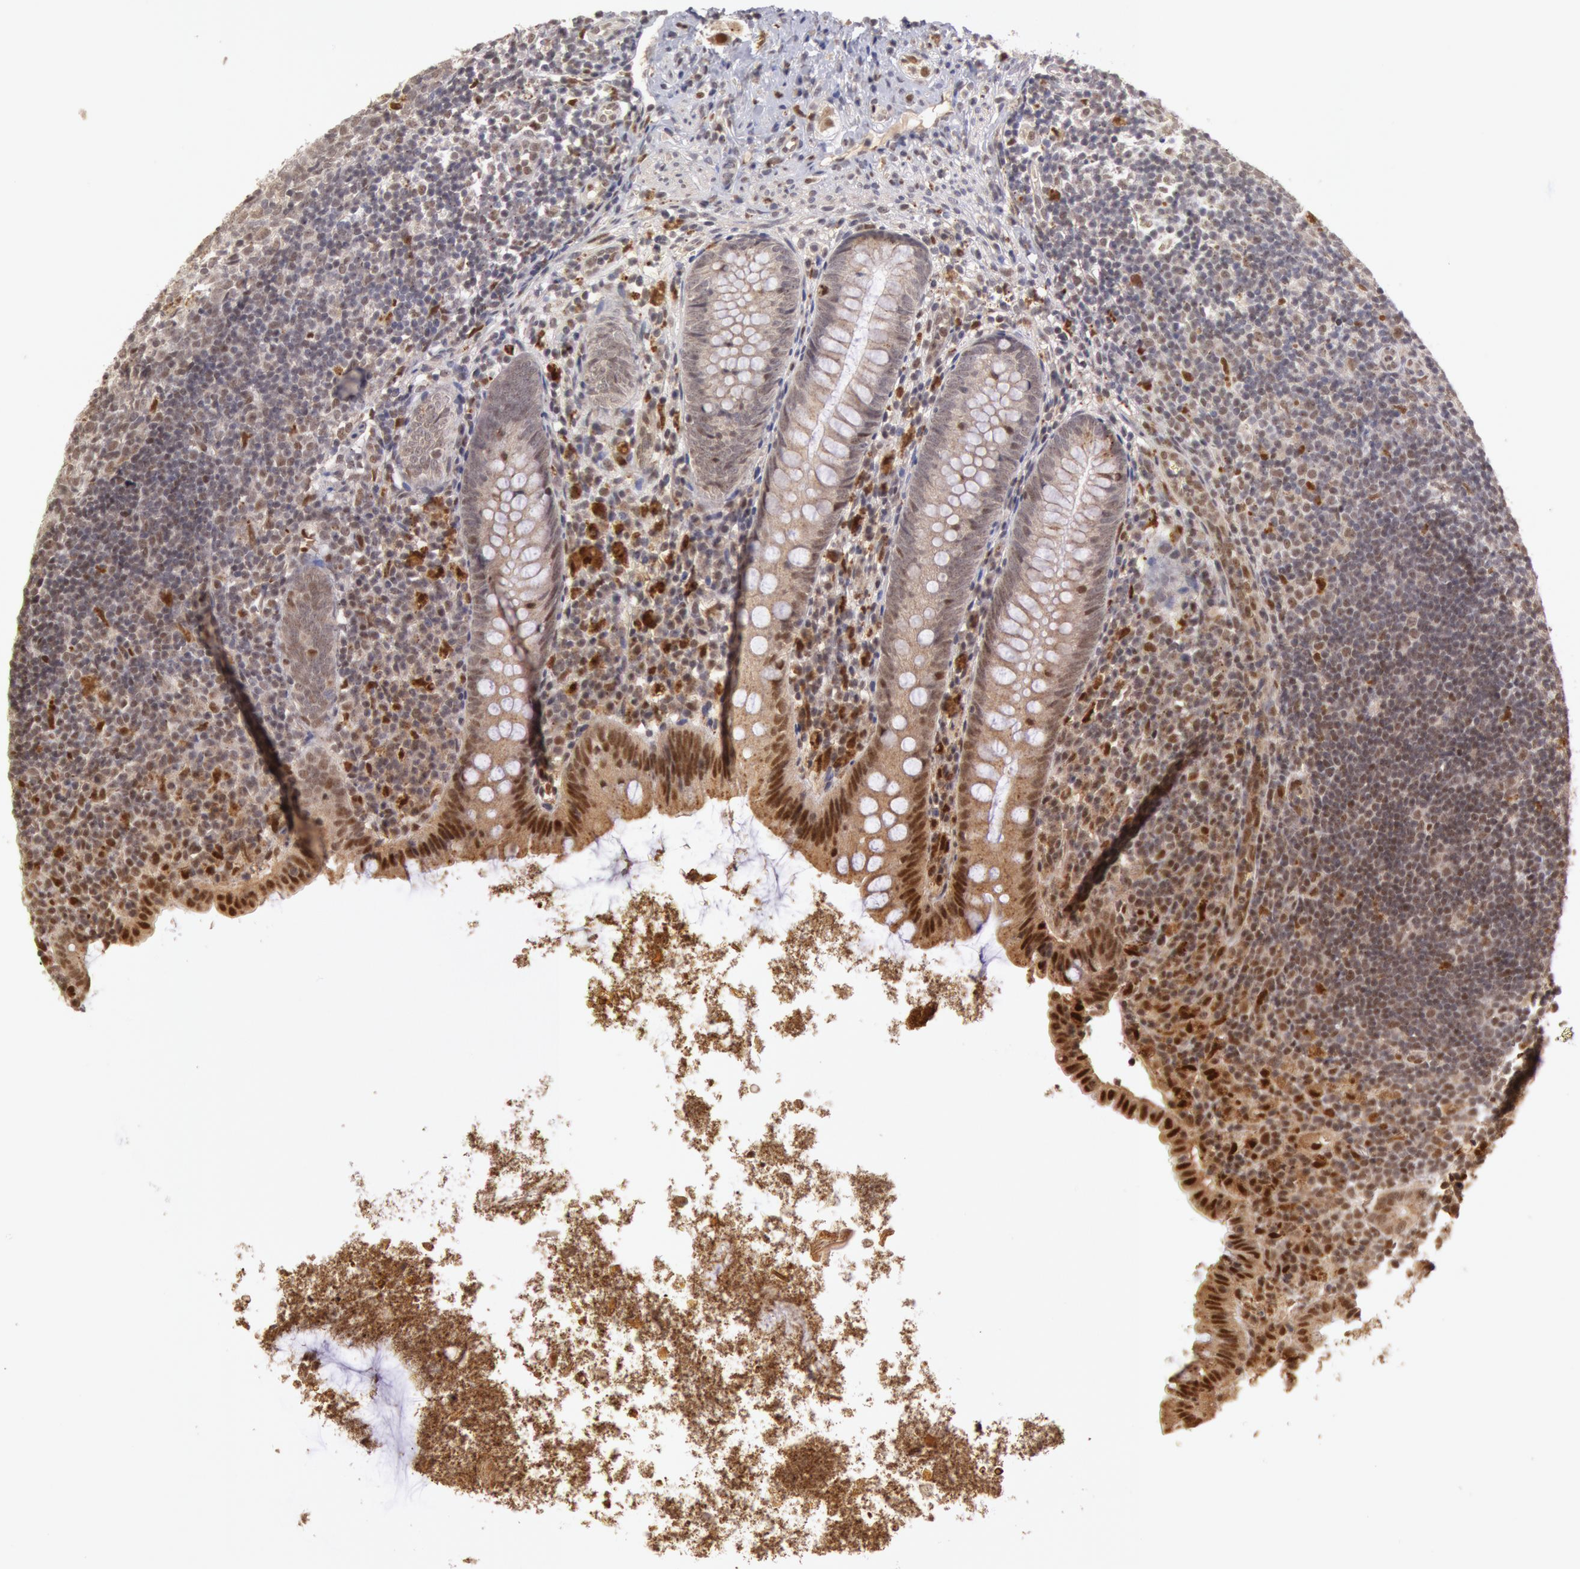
{"staining": {"intensity": "moderate", "quantity": "25%-75%", "location": "nuclear"}, "tissue": "appendix", "cell_type": "Glandular cells", "image_type": "normal", "snomed": [{"axis": "morphology", "description": "Normal tissue, NOS"}, {"axis": "topography", "description": "Appendix"}], "caption": "IHC histopathology image of unremarkable appendix: human appendix stained using immunohistochemistry (IHC) shows medium levels of moderate protein expression localized specifically in the nuclear of glandular cells, appearing as a nuclear brown color.", "gene": "LIG4", "patient": {"sex": "female", "age": 9}}